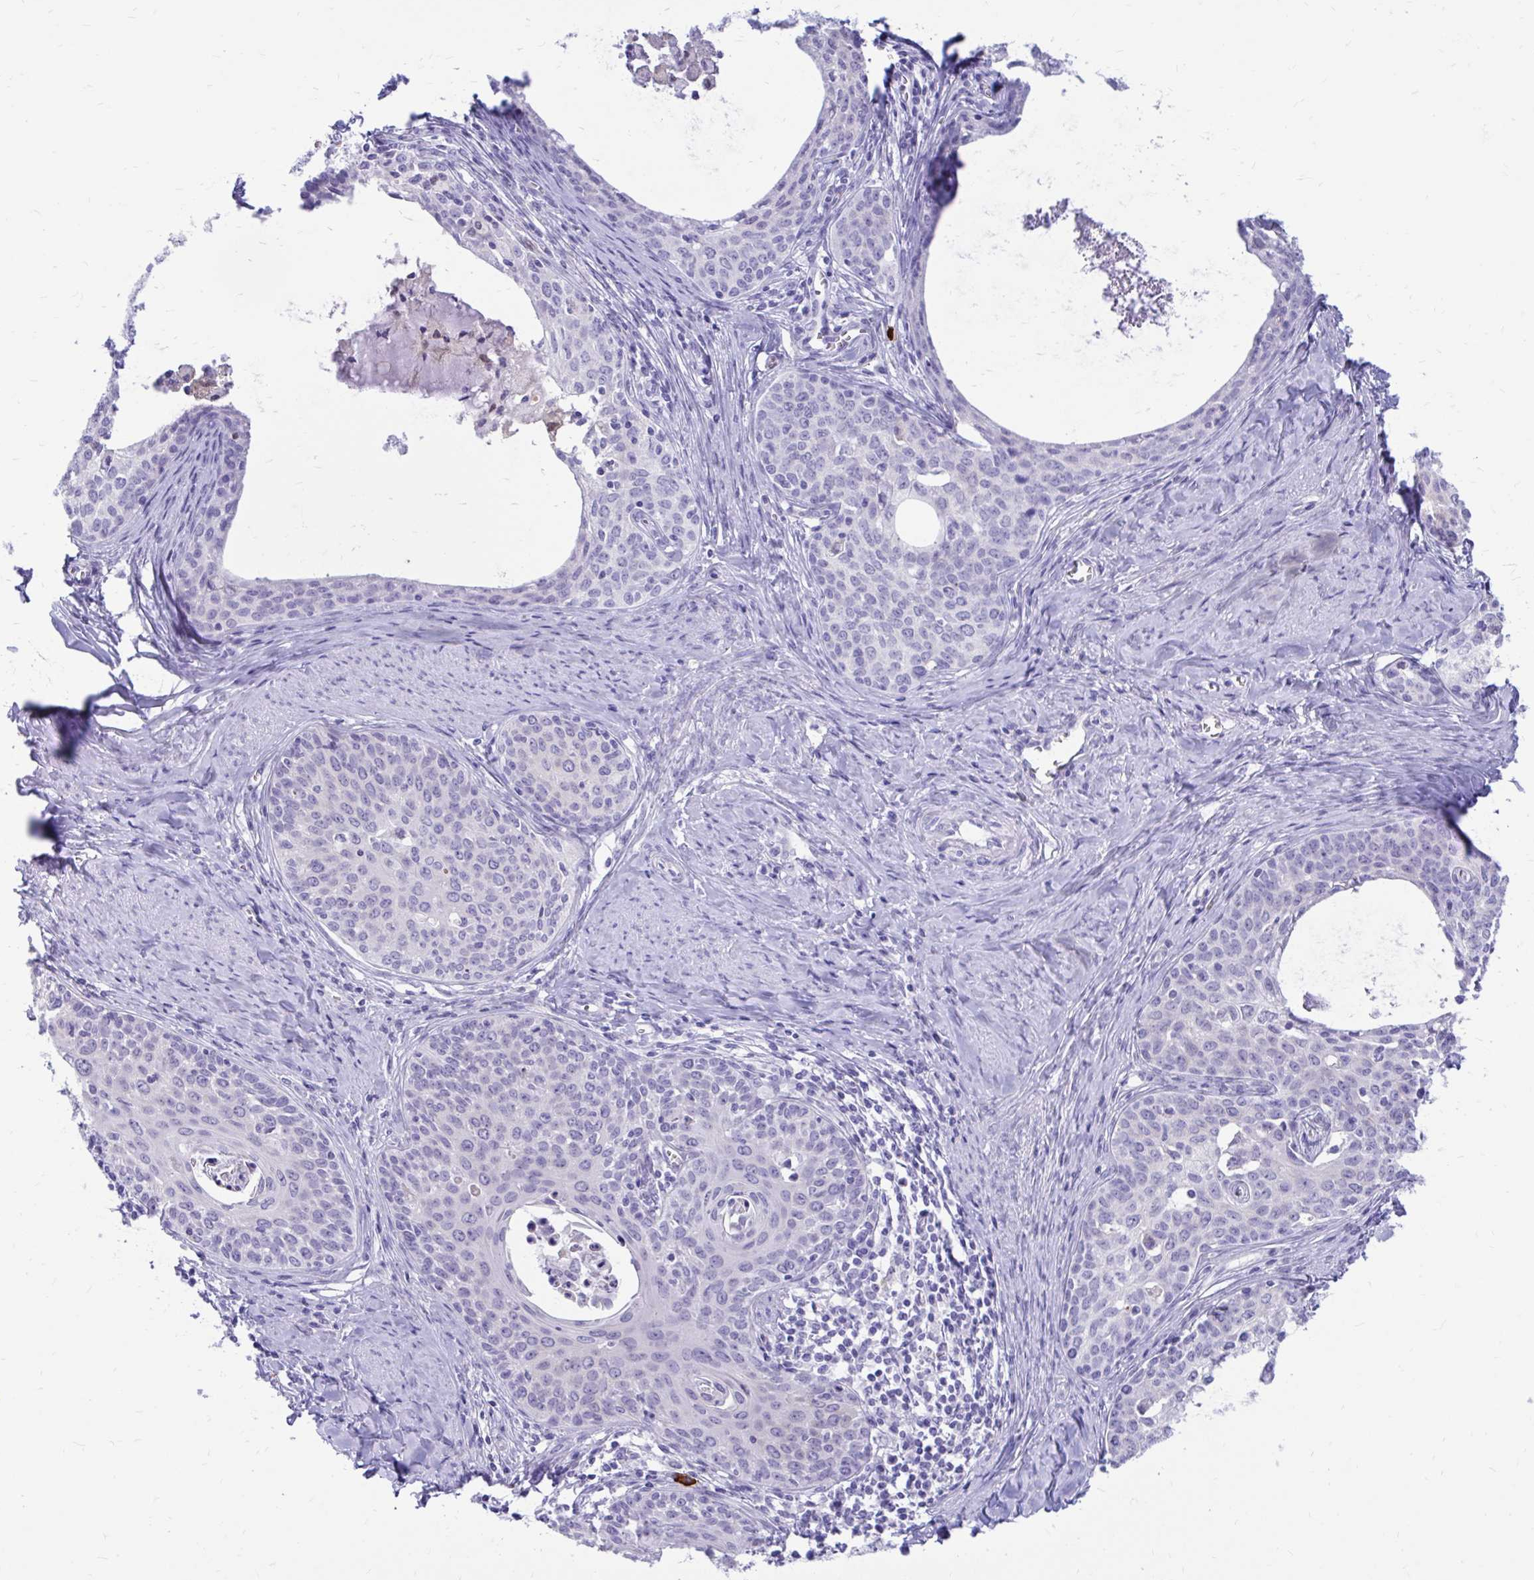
{"staining": {"intensity": "negative", "quantity": "none", "location": "none"}, "tissue": "cervical cancer", "cell_type": "Tumor cells", "image_type": "cancer", "snomed": [{"axis": "morphology", "description": "Squamous cell carcinoma, NOS"}, {"axis": "morphology", "description": "Adenocarcinoma, NOS"}, {"axis": "topography", "description": "Cervix"}], "caption": "Histopathology image shows no protein expression in tumor cells of cervical cancer tissue.", "gene": "IGSF5", "patient": {"sex": "female", "age": 52}}